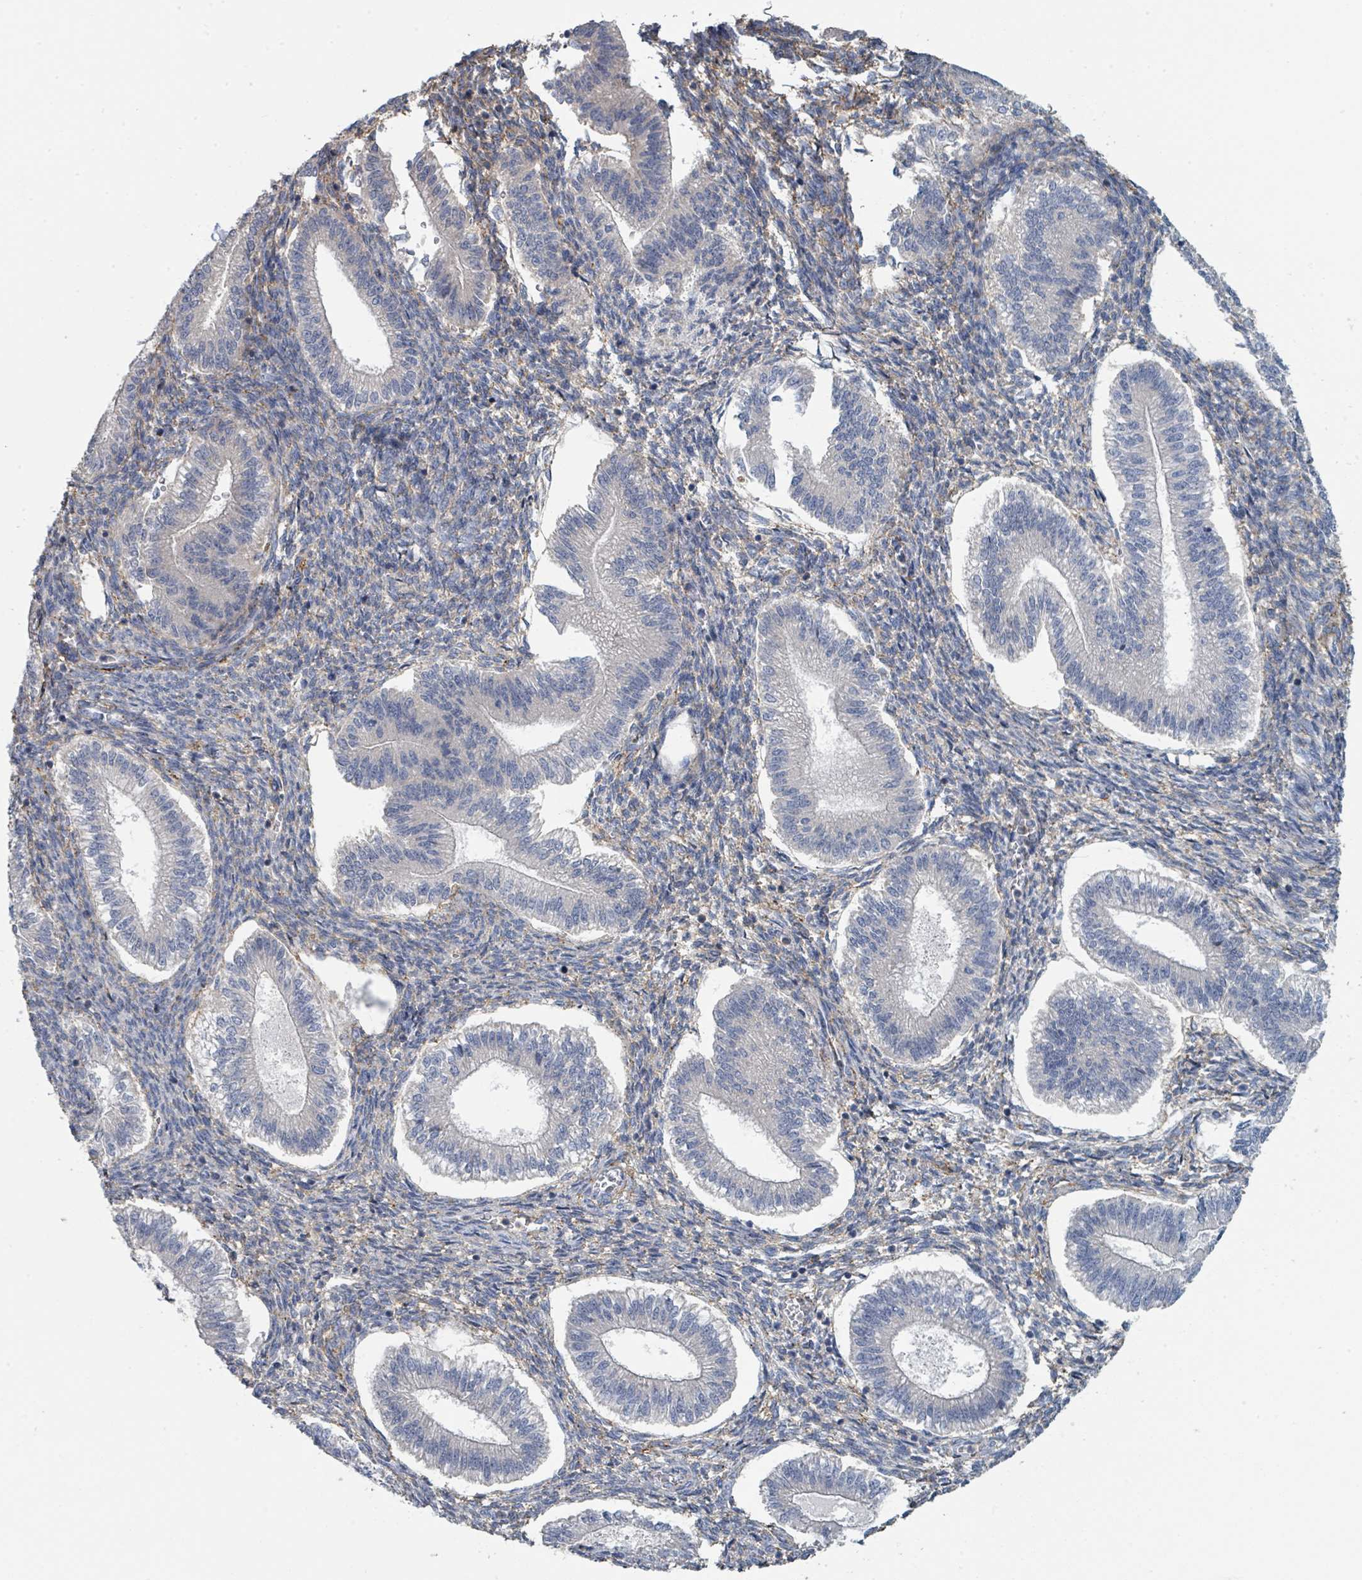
{"staining": {"intensity": "negative", "quantity": "none", "location": "none"}, "tissue": "endometrium", "cell_type": "Cells in endometrial stroma", "image_type": "normal", "snomed": [{"axis": "morphology", "description": "Normal tissue, NOS"}, {"axis": "topography", "description": "Endometrium"}], "caption": "IHC image of benign endometrium stained for a protein (brown), which displays no positivity in cells in endometrial stroma.", "gene": "LRRC42", "patient": {"sex": "female", "age": 25}}